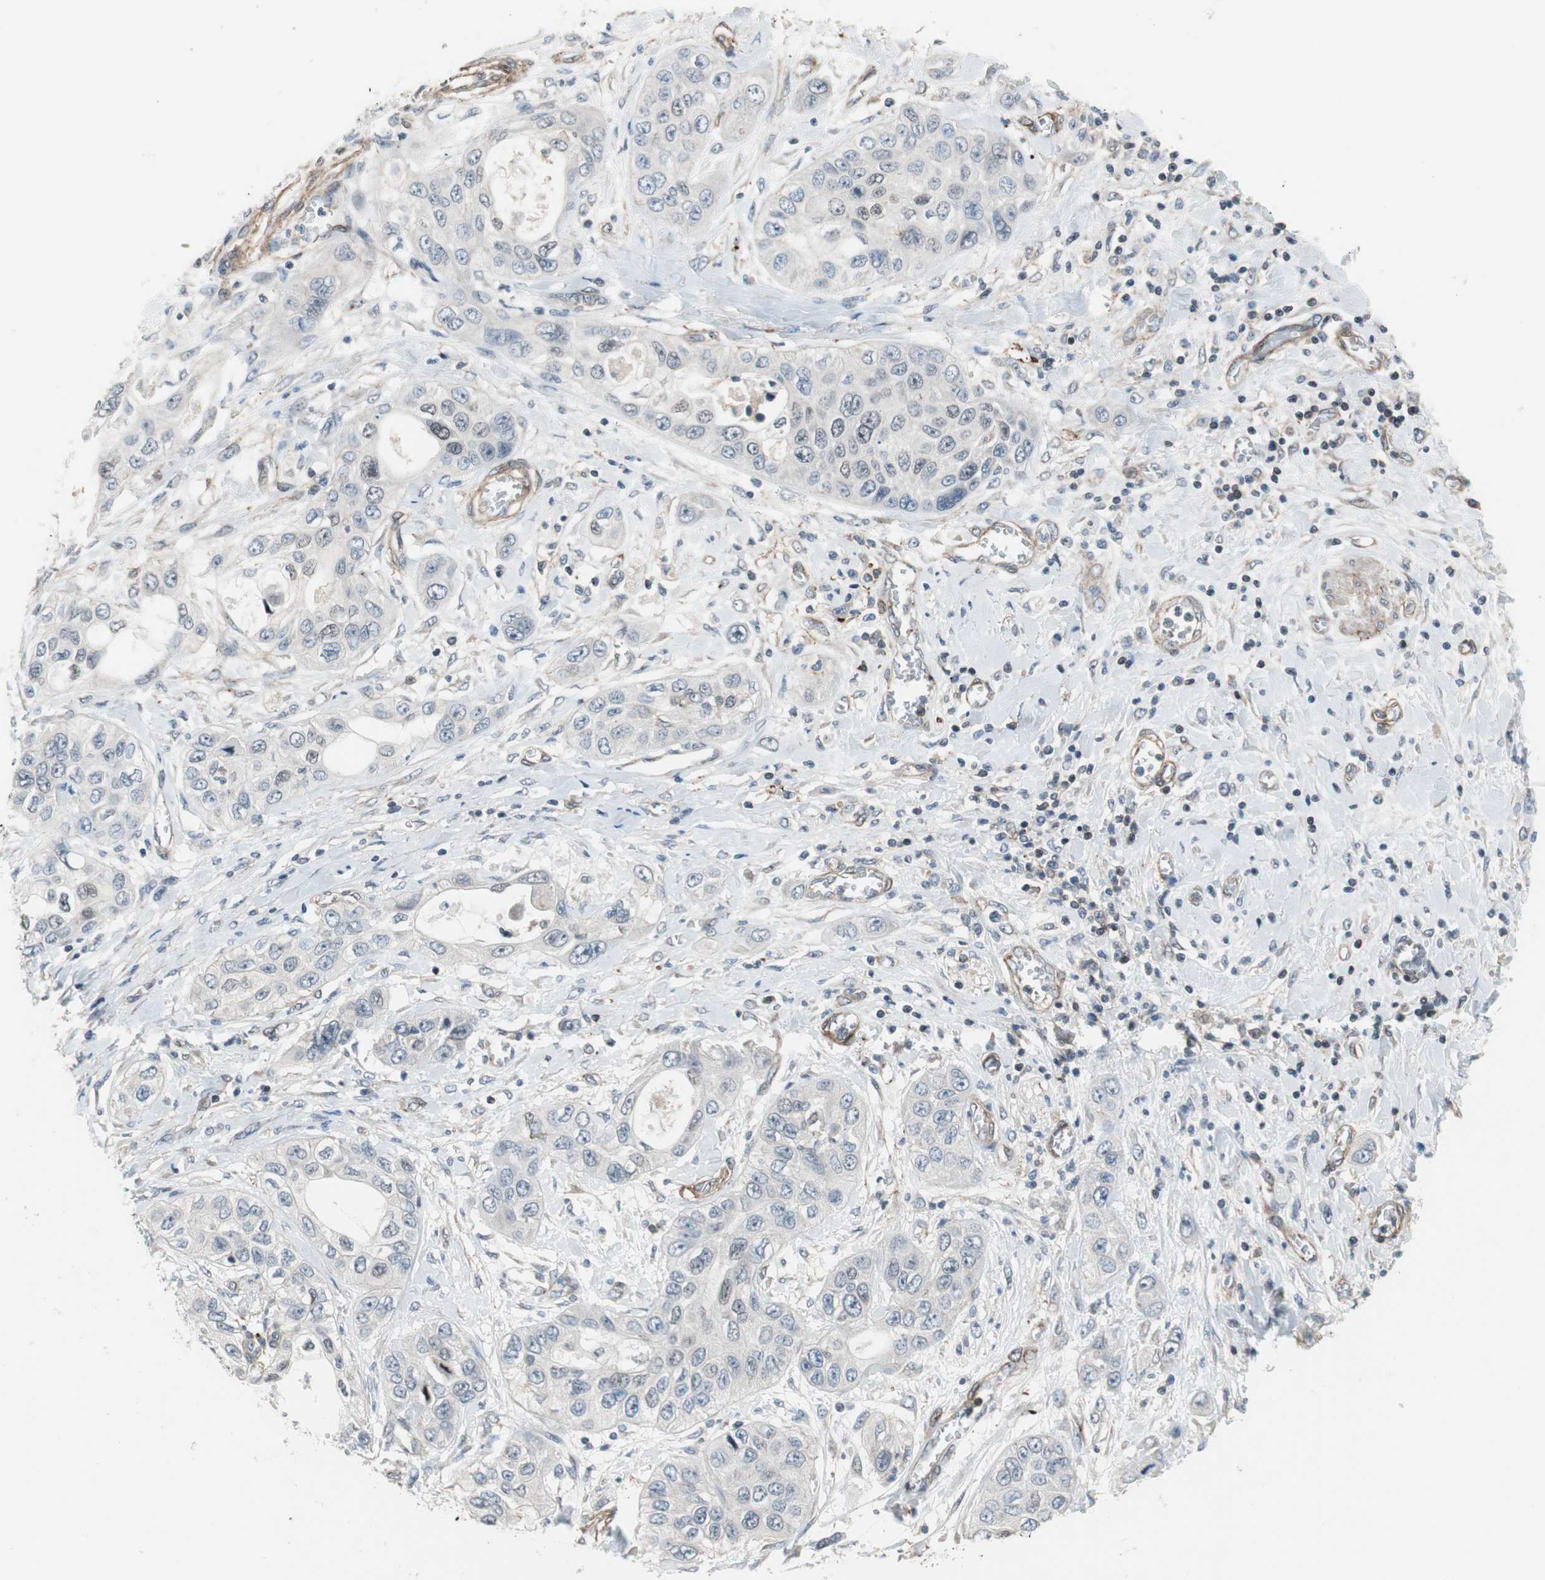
{"staining": {"intensity": "negative", "quantity": "none", "location": "none"}, "tissue": "pancreatic cancer", "cell_type": "Tumor cells", "image_type": "cancer", "snomed": [{"axis": "morphology", "description": "Adenocarcinoma, NOS"}, {"axis": "topography", "description": "Pancreas"}], "caption": "High magnification brightfield microscopy of pancreatic adenocarcinoma stained with DAB (3,3'-diaminobenzidine) (brown) and counterstained with hematoxylin (blue): tumor cells show no significant positivity. (Stains: DAB (3,3'-diaminobenzidine) immunohistochemistry (IHC) with hematoxylin counter stain, Microscopy: brightfield microscopy at high magnification).", "gene": "GRHL1", "patient": {"sex": "female", "age": 70}}